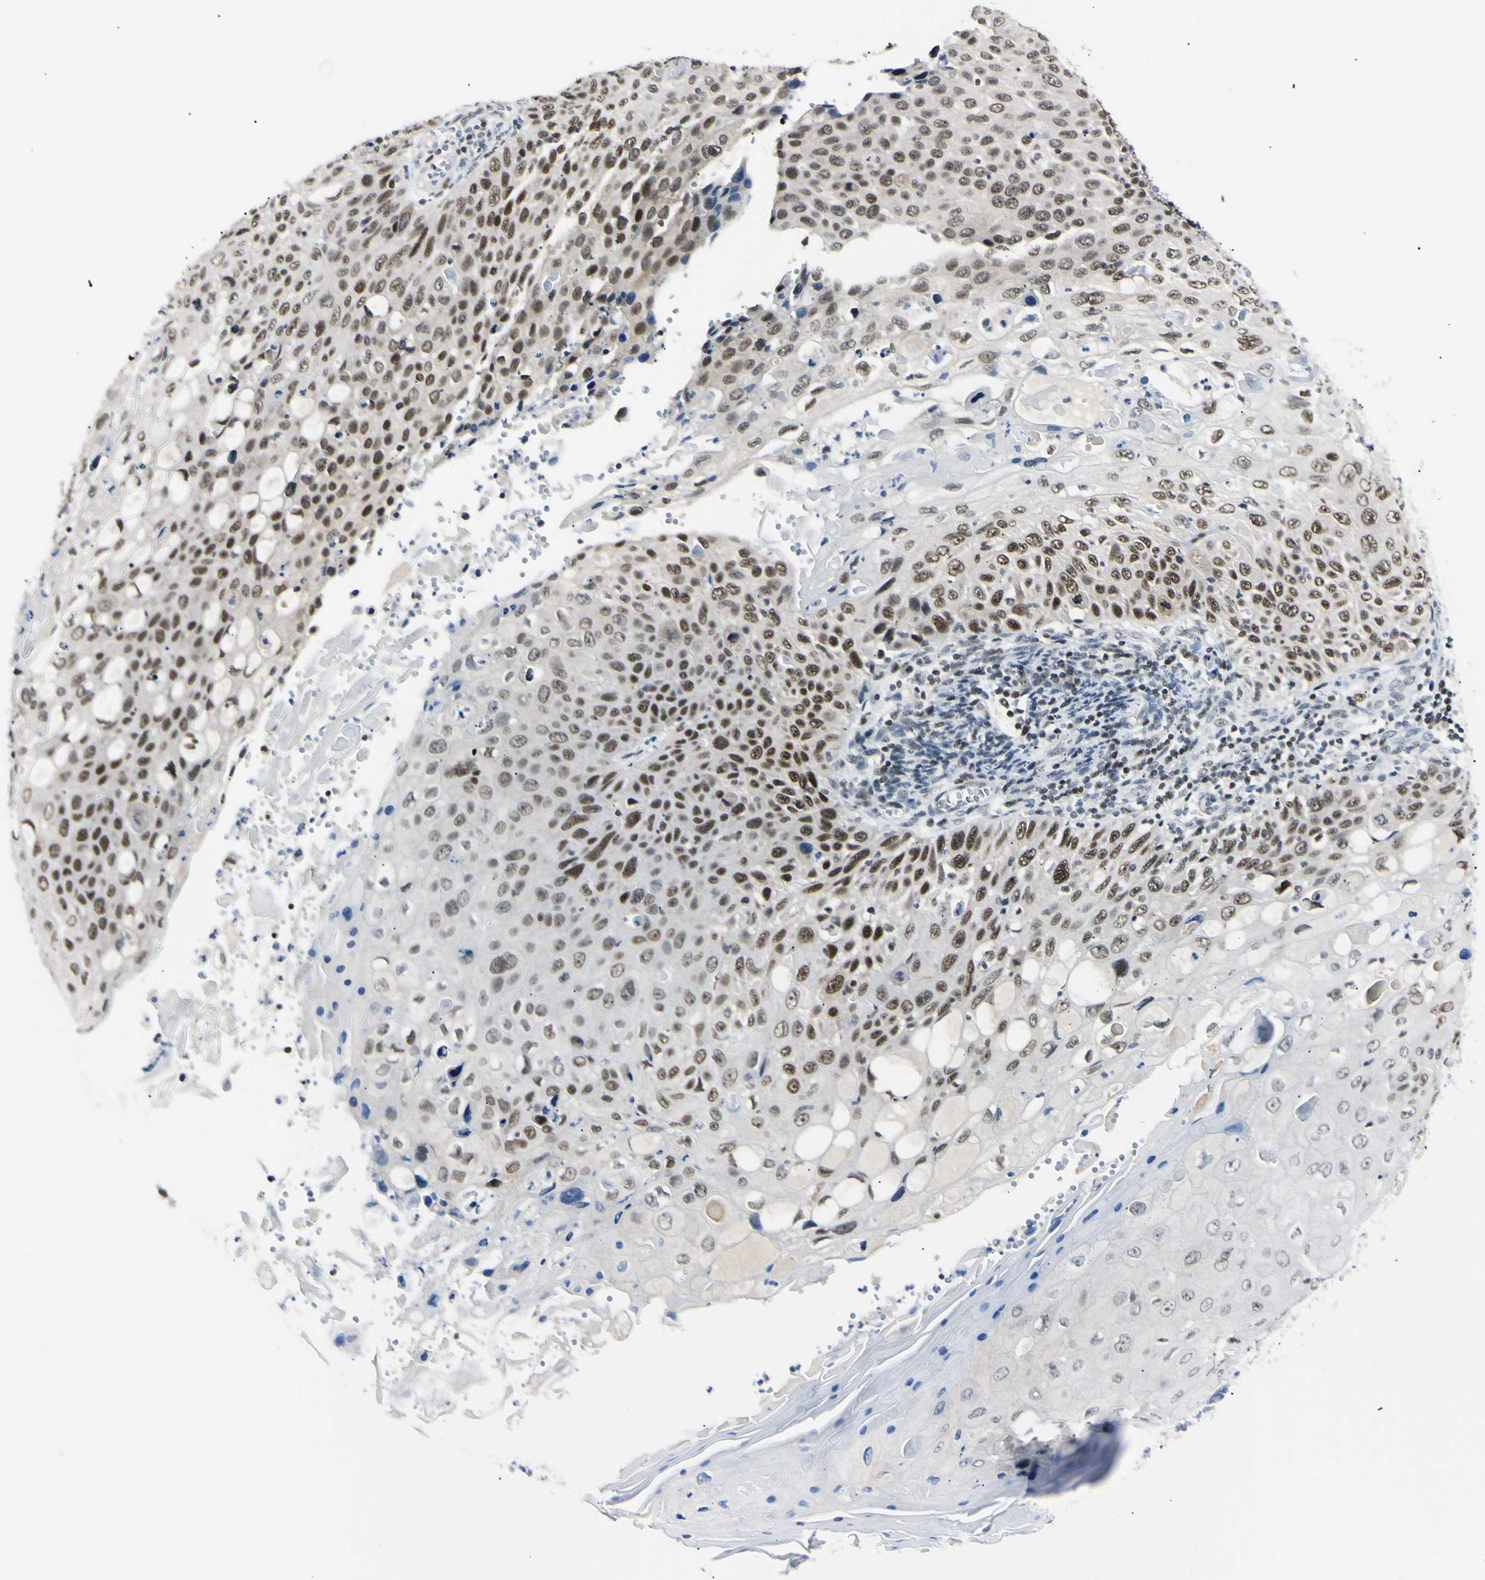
{"staining": {"intensity": "moderate", "quantity": "25%-75%", "location": "nuclear"}, "tissue": "cervical cancer", "cell_type": "Tumor cells", "image_type": "cancer", "snomed": [{"axis": "morphology", "description": "Squamous cell carcinoma, NOS"}, {"axis": "topography", "description": "Cervix"}], "caption": "Immunohistochemistry (IHC) histopathology image of neoplastic tissue: cervical cancer stained using IHC reveals medium levels of moderate protein expression localized specifically in the nuclear of tumor cells, appearing as a nuclear brown color.", "gene": "C1orf174", "patient": {"sex": "female", "age": 70}}